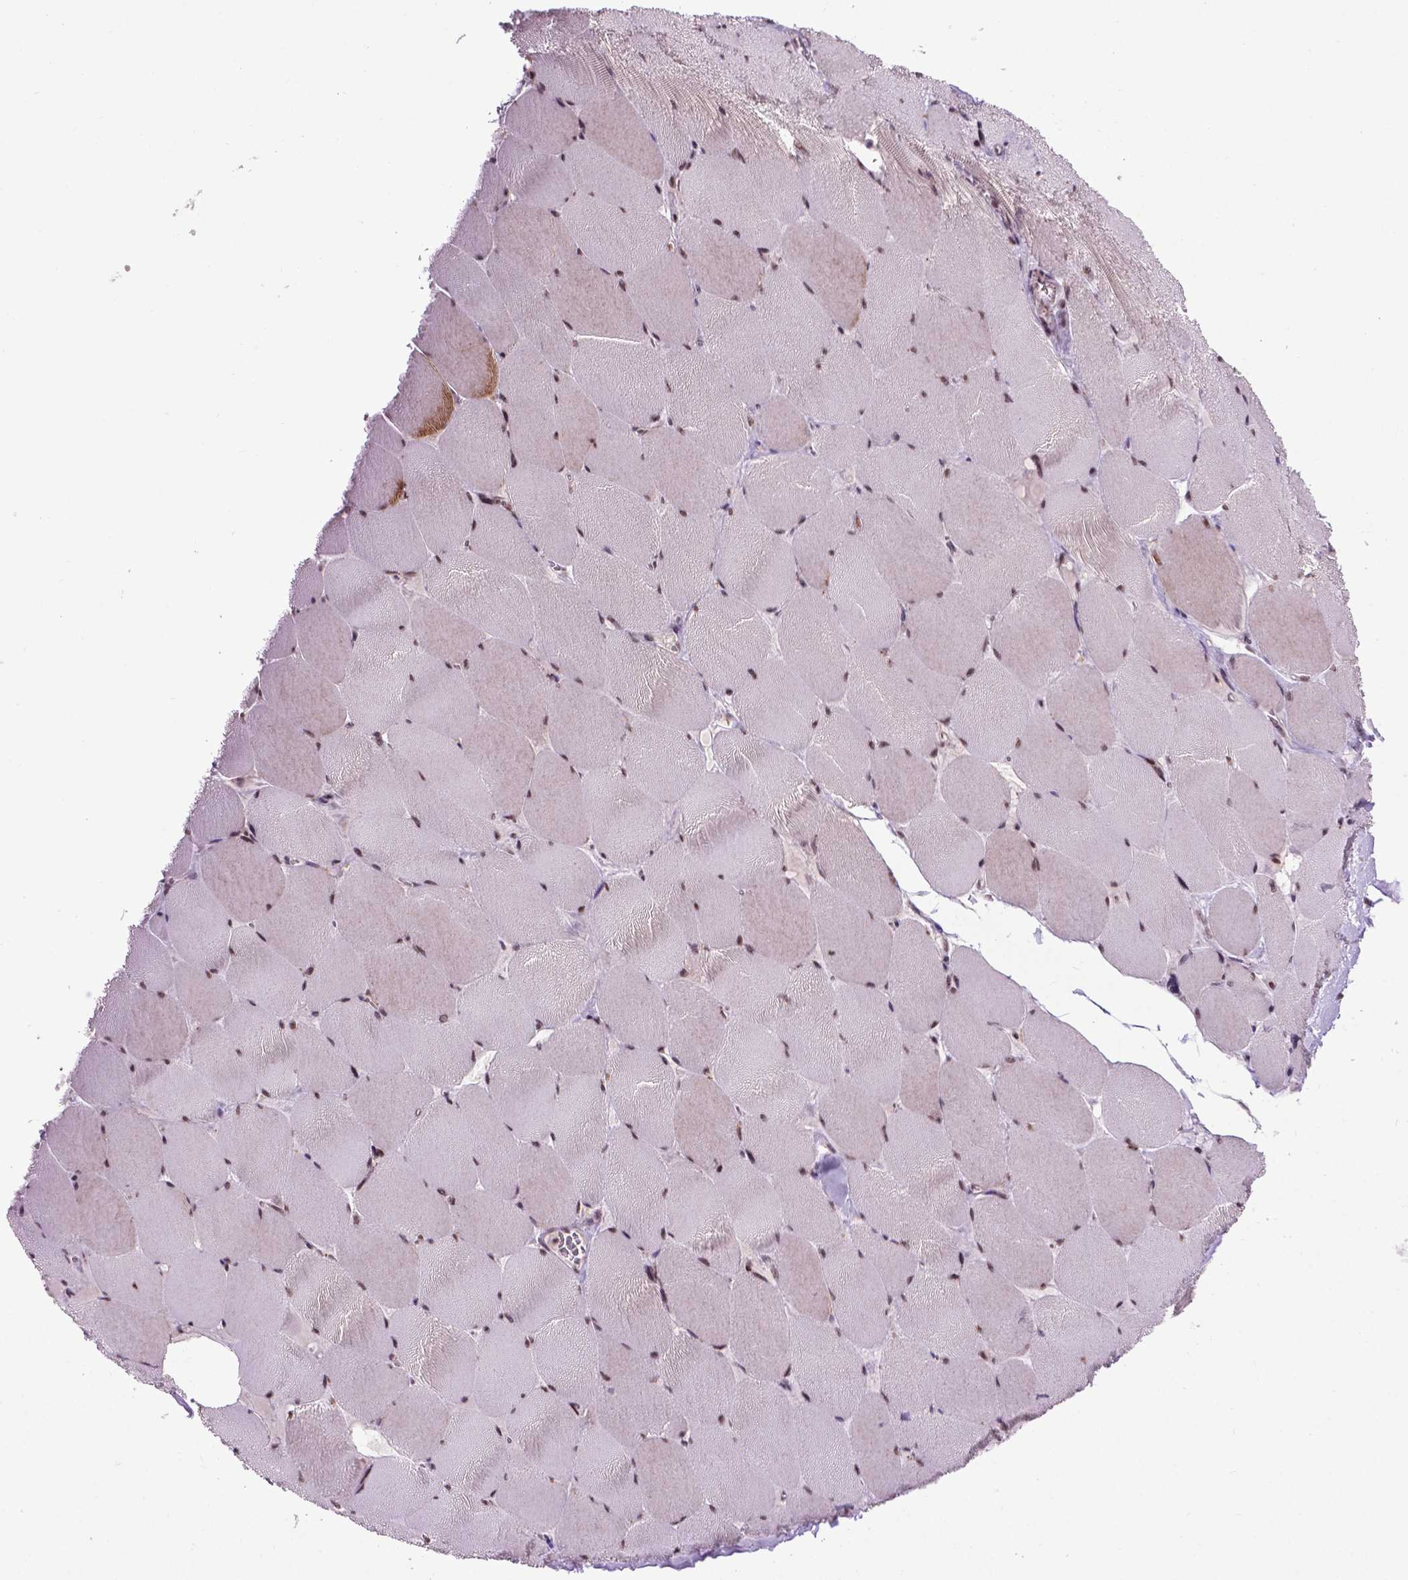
{"staining": {"intensity": "moderate", "quantity": ">75%", "location": "cytoplasmic/membranous"}, "tissue": "skeletal muscle", "cell_type": "Myocytes", "image_type": "normal", "snomed": [{"axis": "morphology", "description": "Normal tissue, NOS"}, {"axis": "topography", "description": "Skeletal muscle"}], "caption": "The photomicrograph demonstrates staining of unremarkable skeletal muscle, revealing moderate cytoplasmic/membranous protein positivity (brown color) within myocytes. (brown staining indicates protein expression, while blue staining denotes nuclei).", "gene": "EAF1", "patient": {"sex": "female", "age": 75}}